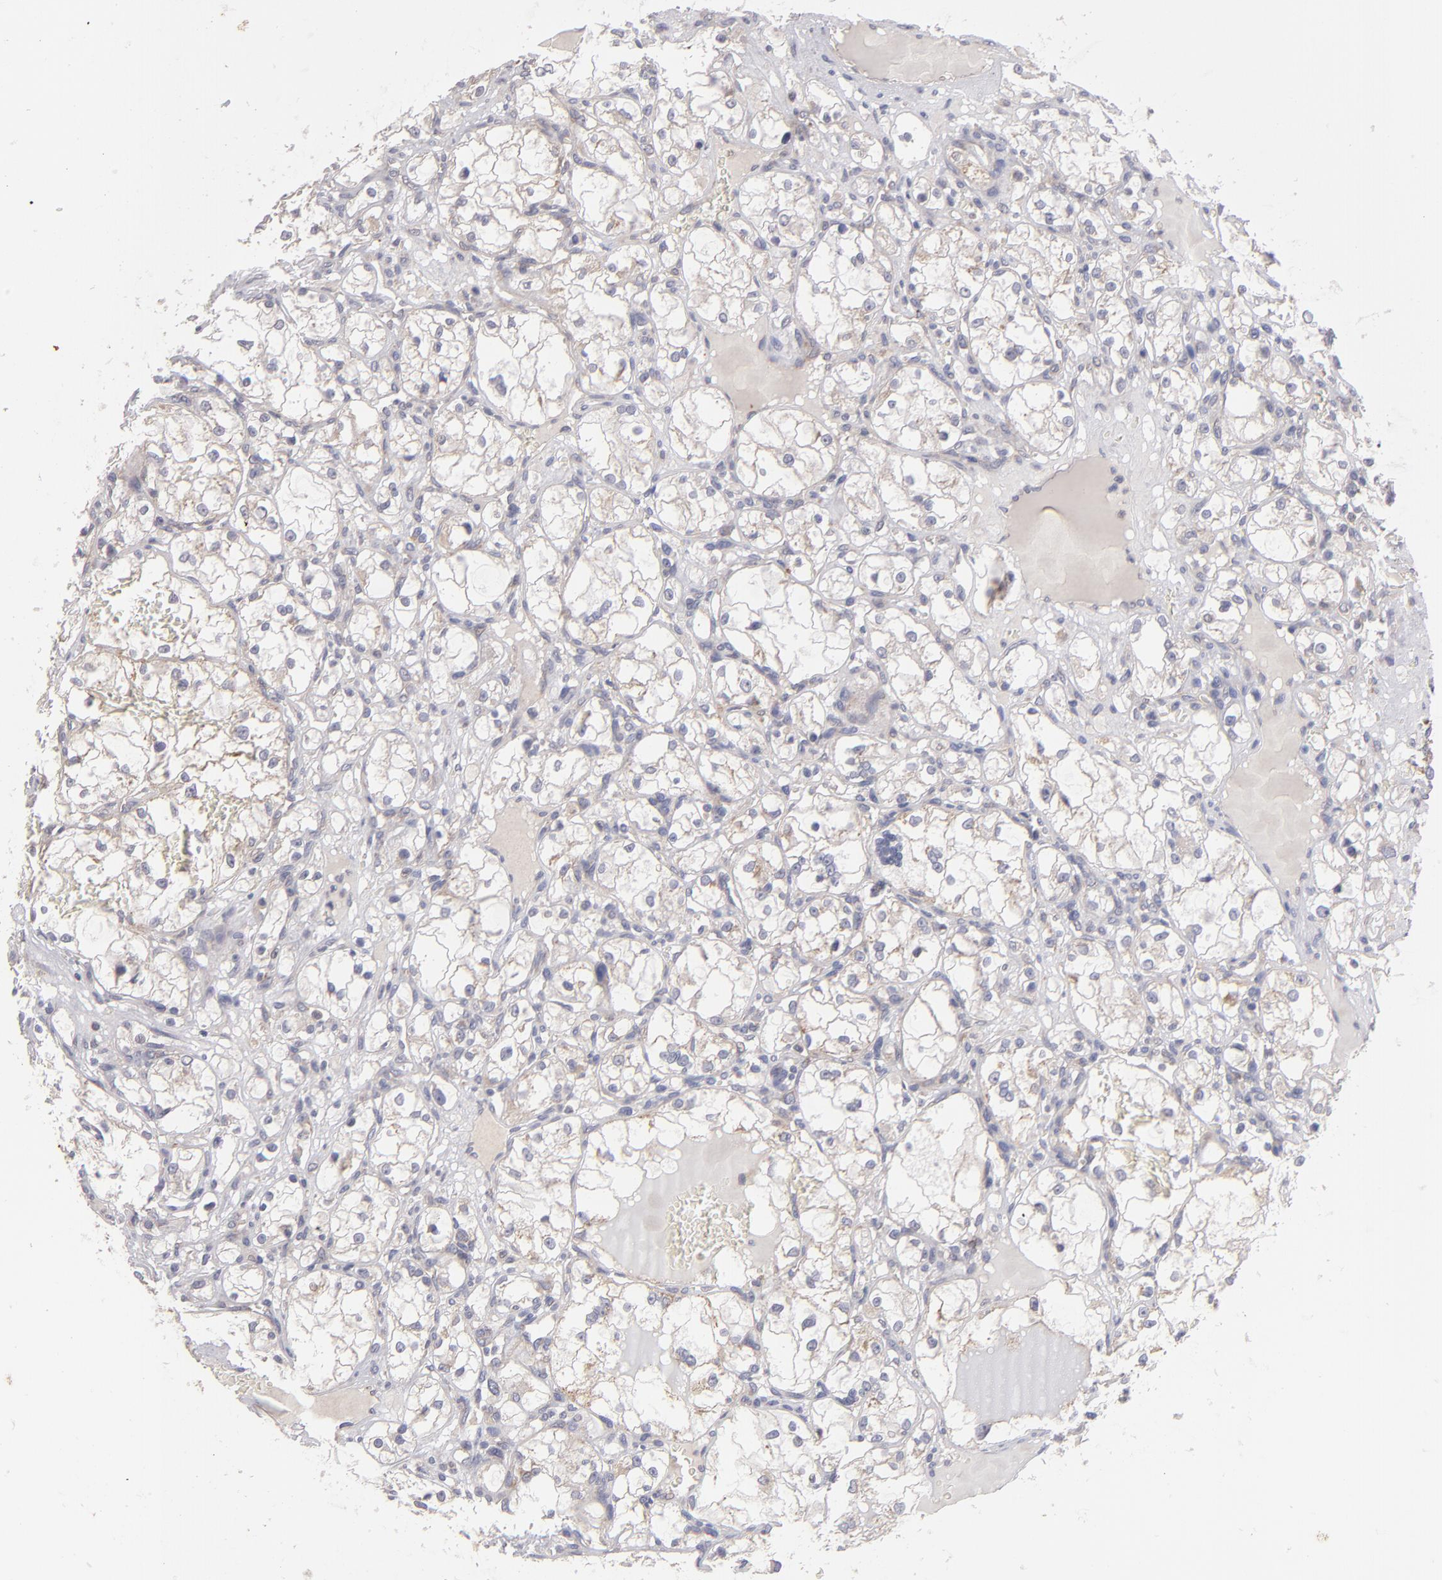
{"staining": {"intensity": "weak", "quantity": "<25%", "location": "cytoplasmic/membranous"}, "tissue": "renal cancer", "cell_type": "Tumor cells", "image_type": "cancer", "snomed": [{"axis": "morphology", "description": "Adenocarcinoma, NOS"}, {"axis": "topography", "description": "Kidney"}], "caption": "Immunohistochemistry (IHC) of human renal adenocarcinoma demonstrates no expression in tumor cells.", "gene": "HCCS", "patient": {"sex": "male", "age": 61}}